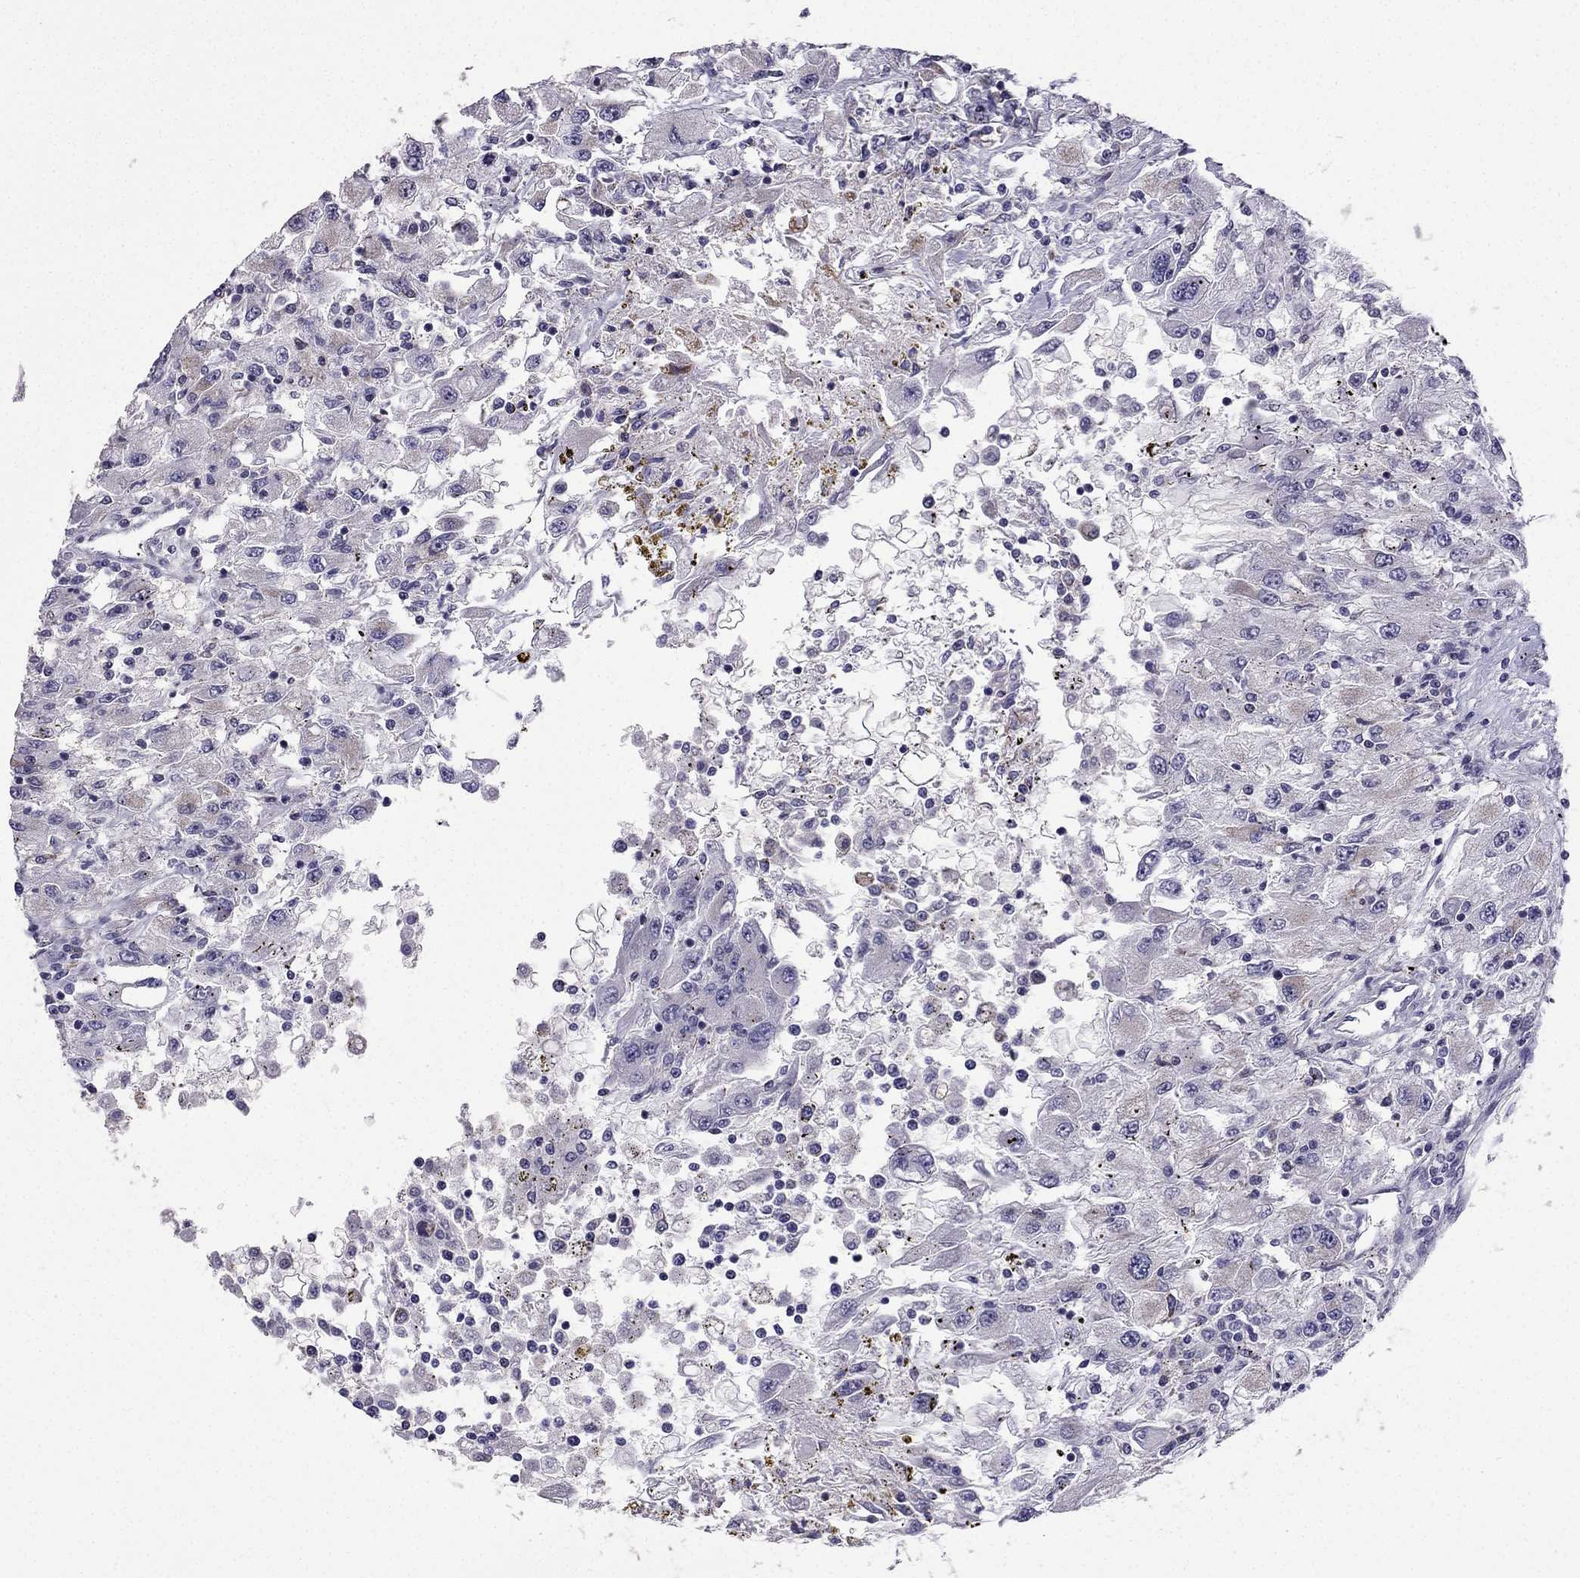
{"staining": {"intensity": "weak", "quantity": ">75%", "location": "cytoplasmic/membranous"}, "tissue": "renal cancer", "cell_type": "Tumor cells", "image_type": "cancer", "snomed": [{"axis": "morphology", "description": "Adenocarcinoma, NOS"}, {"axis": "topography", "description": "Kidney"}], "caption": "A brown stain labels weak cytoplasmic/membranous positivity of a protein in renal cancer (adenocarcinoma) tumor cells.", "gene": "SLC6A2", "patient": {"sex": "female", "age": 67}}